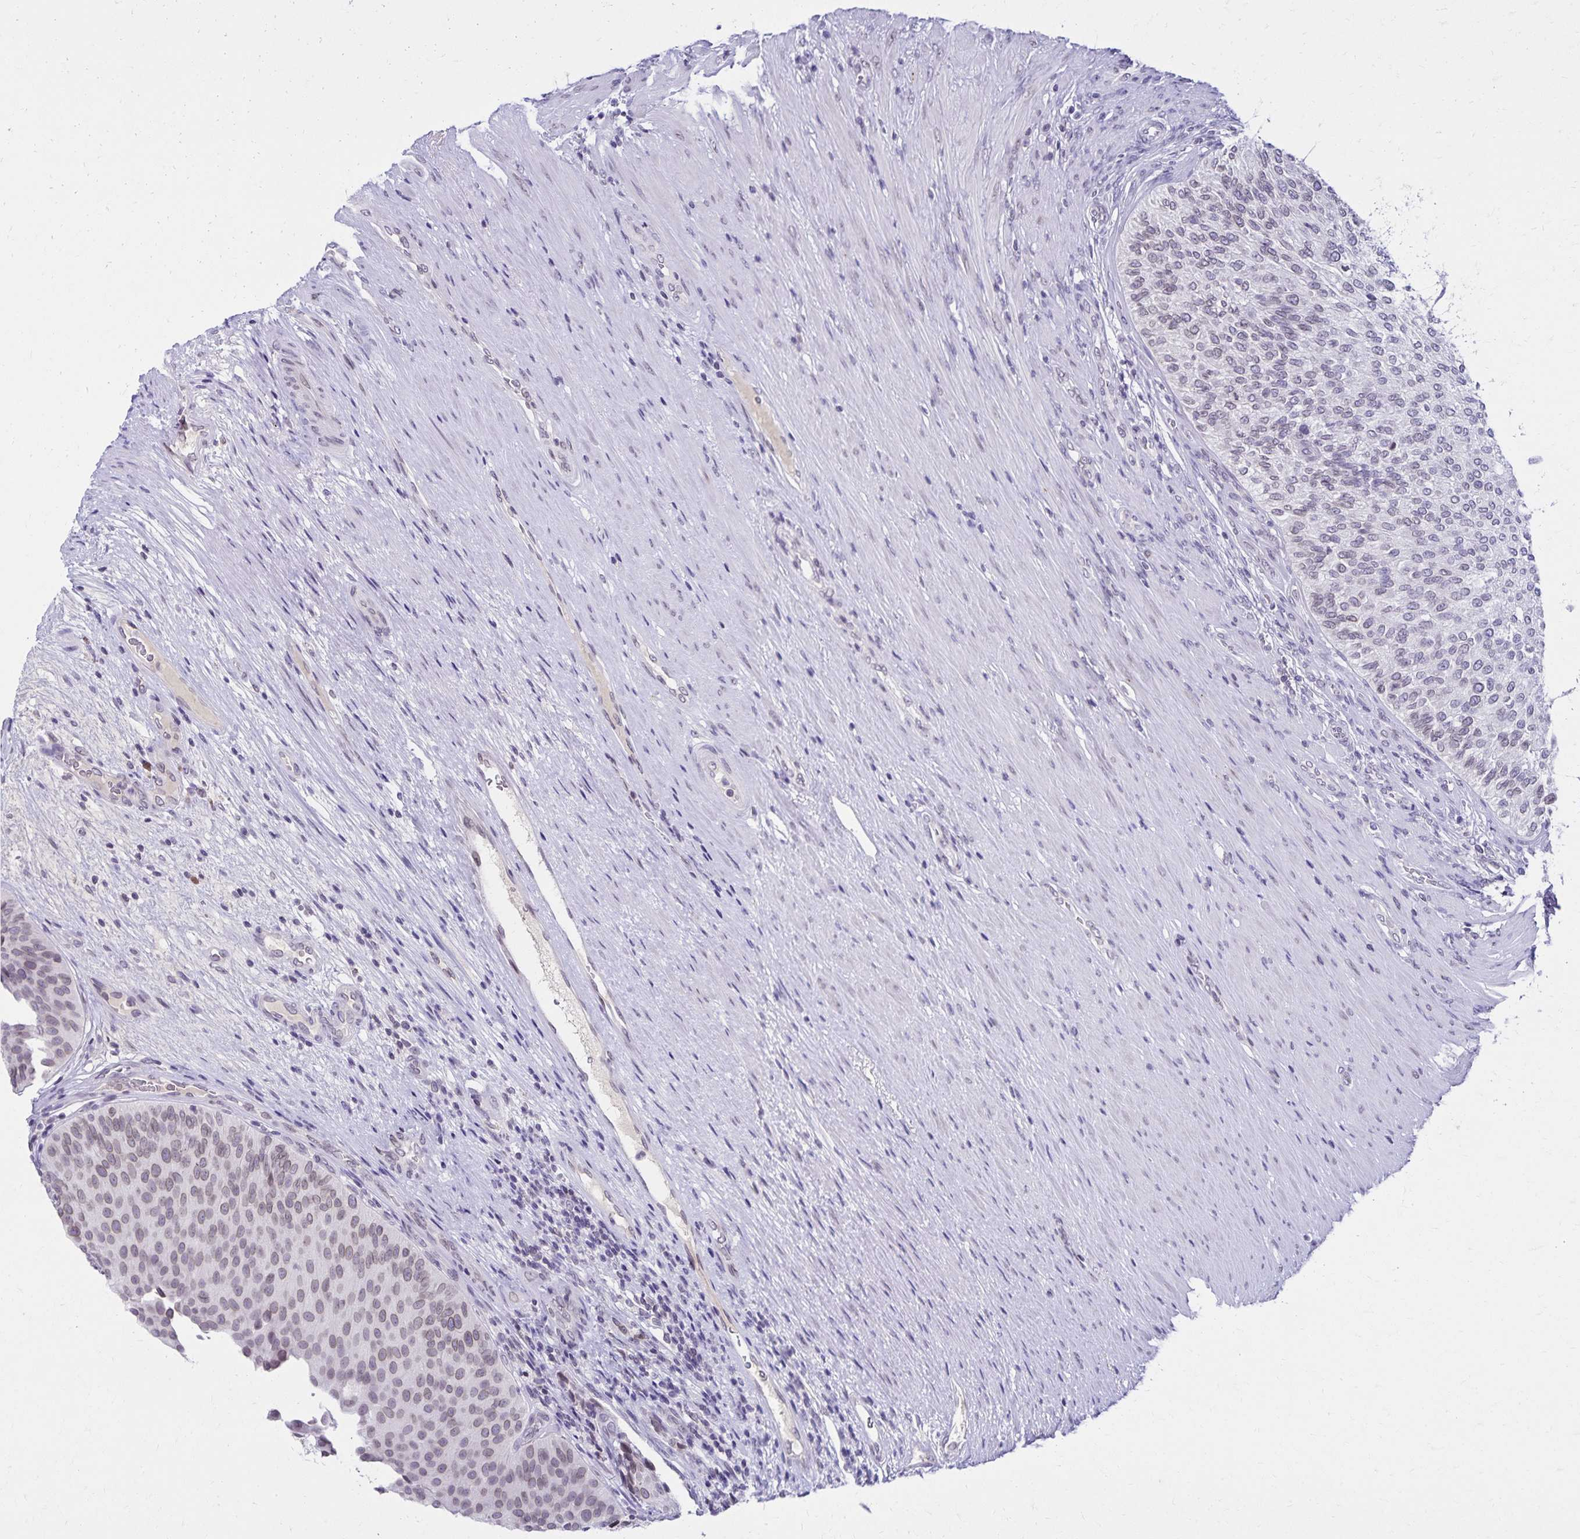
{"staining": {"intensity": "weak", "quantity": "<25%", "location": "nuclear"}, "tissue": "urinary bladder", "cell_type": "Urothelial cells", "image_type": "normal", "snomed": [{"axis": "morphology", "description": "Normal tissue, NOS"}, {"axis": "topography", "description": "Urinary bladder"}, {"axis": "topography", "description": "Prostate"}], "caption": "An IHC photomicrograph of normal urinary bladder is shown. There is no staining in urothelial cells of urinary bladder. Brightfield microscopy of immunohistochemistry stained with DAB (3,3'-diaminobenzidine) (brown) and hematoxylin (blue), captured at high magnification.", "gene": "FAM166C", "patient": {"sex": "male", "age": 77}}